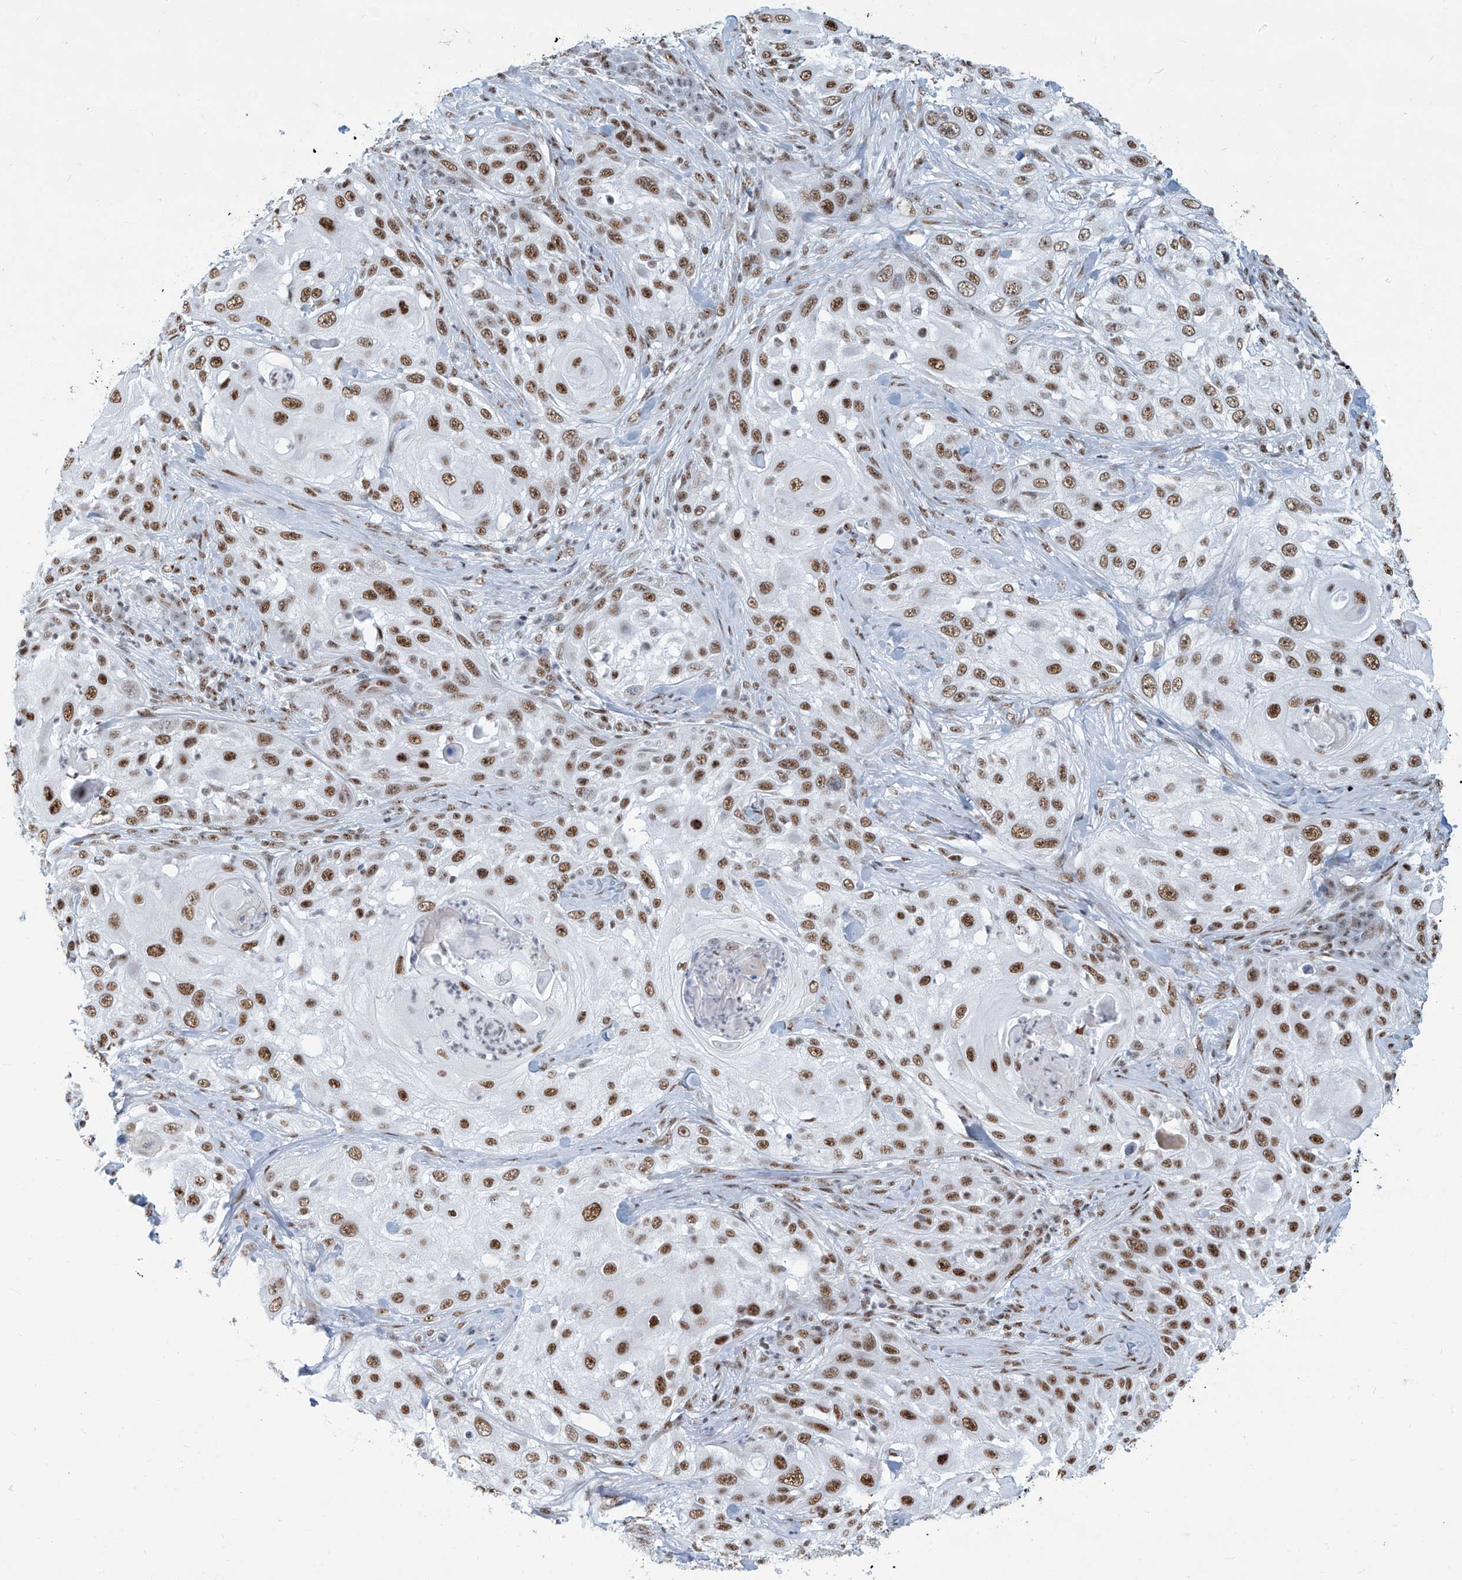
{"staining": {"intensity": "strong", "quantity": ">75%", "location": "nuclear"}, "tissue": "skin cancer", "cell_type": "Tumor cells", "image_type": "cancer", "snomed": [{"axis": "morphology", "description": "Squamous cell carcinoma, NOS"}, {"axis": "topography", "description": "Skin"}], "caption": "This is an image of immunohistochemistry (IHC) staining of skin cancer, which shows strong staining in the nuclear of tumor cells.", "gene": "SARNP", "patient": {"sex": "female", "age": 44}}